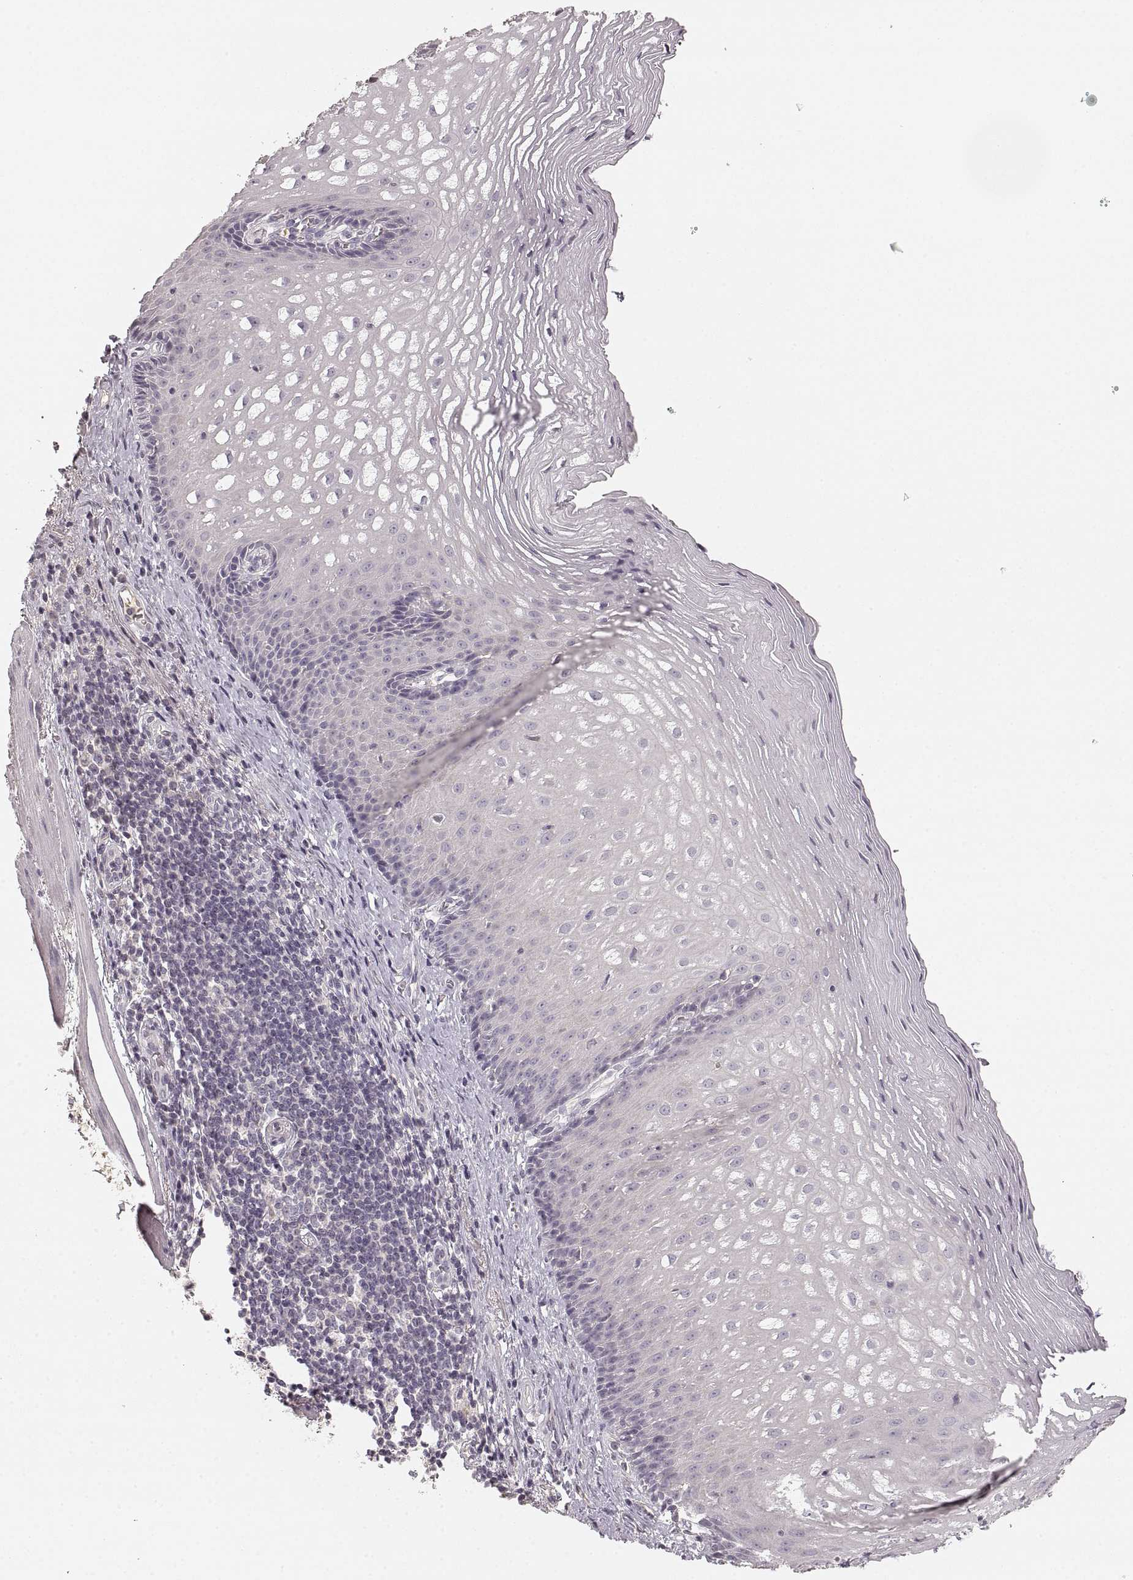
{"staining": {"intensity": "negative", "quantity": "none", "location": "none"}, "tissue": "esophagus", "cell_type": "Squamous epithelial cells", "image_type": "normal", "snomed": [{"axis": "morphology", "description": "Normal tissue, NOS"}, {"axis": "topography", "description": "Esophagus"}], "caption": "DAB (3,3'-diaminobenzidine) immunohistochemical staining of normal human esophagus exhibits no significant positivity in squamous epithelial cells. The staining was performed using DAB to visualize the protein expression in brown, while the nuclei were stained in blue with hematoxylin (Magnification: 20x).", "gene": "RUNDC3A", "patient": {"sex": "male", "age": 76}}